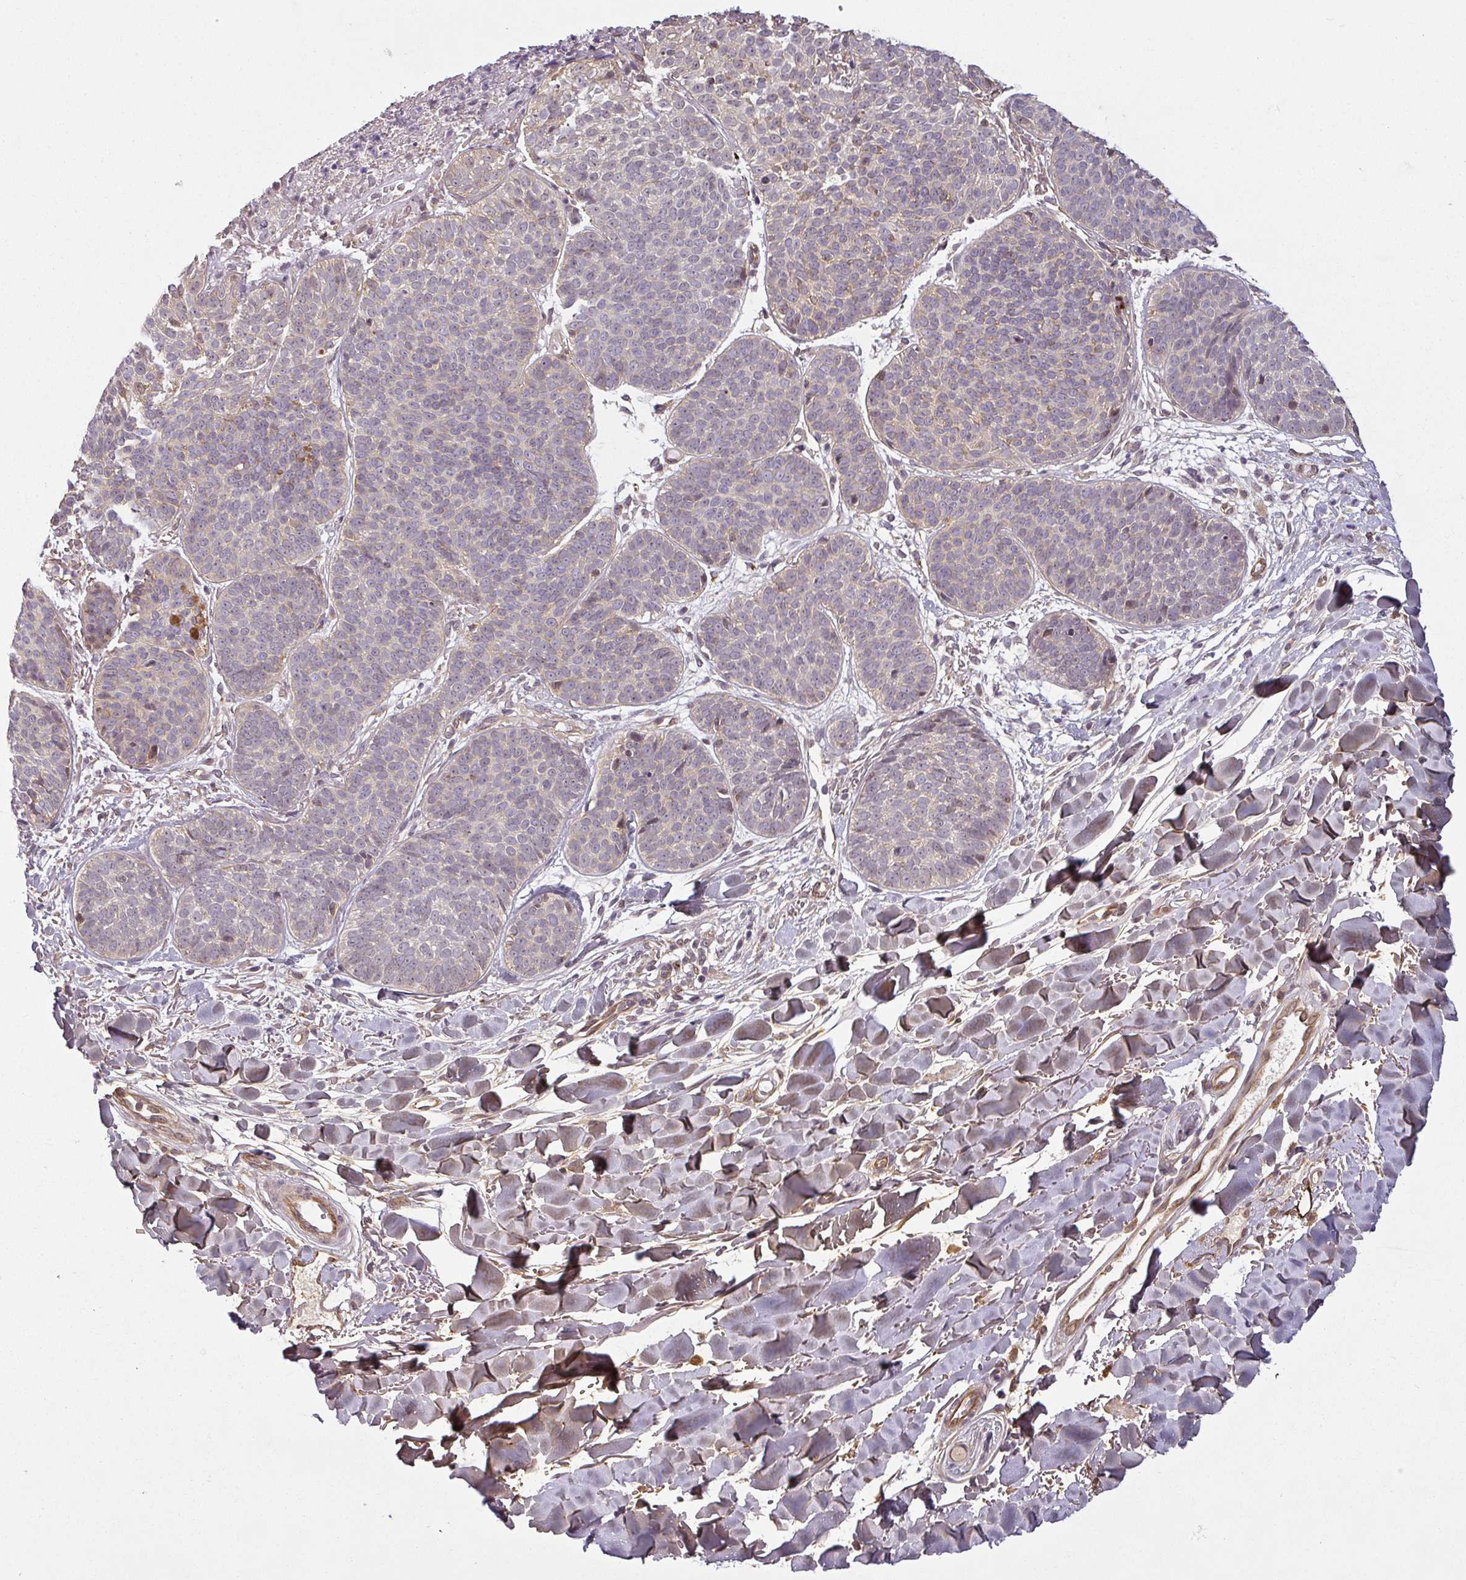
{"staining": {"intensity": "negative", "quantity": "none", "location": "none"}, "tissue": "skin cancer", "cell_type": "Tumor cells", "image_type": "cancer", "snomed": [{"axis": "morphology", "description": "Basal cell carcinoma"}, {"axis": "topography", "description": "Skin"}, {"axis": "topography", "description": "Skin of neck"}, {"axis": "topography", "description": "Skin of shoulder"}, {"axis": "topography", "description": "Skin of back"}], "caption": "Tumor cells are negative for protein expression in human skin cancer (basal cell carcinoma). The staining is performed using DAB brown chromogen with nuclei counter-stained in using hematoxylin.", "gene": "DIMT1", "patient": {"sex": "male", "age": 80}}